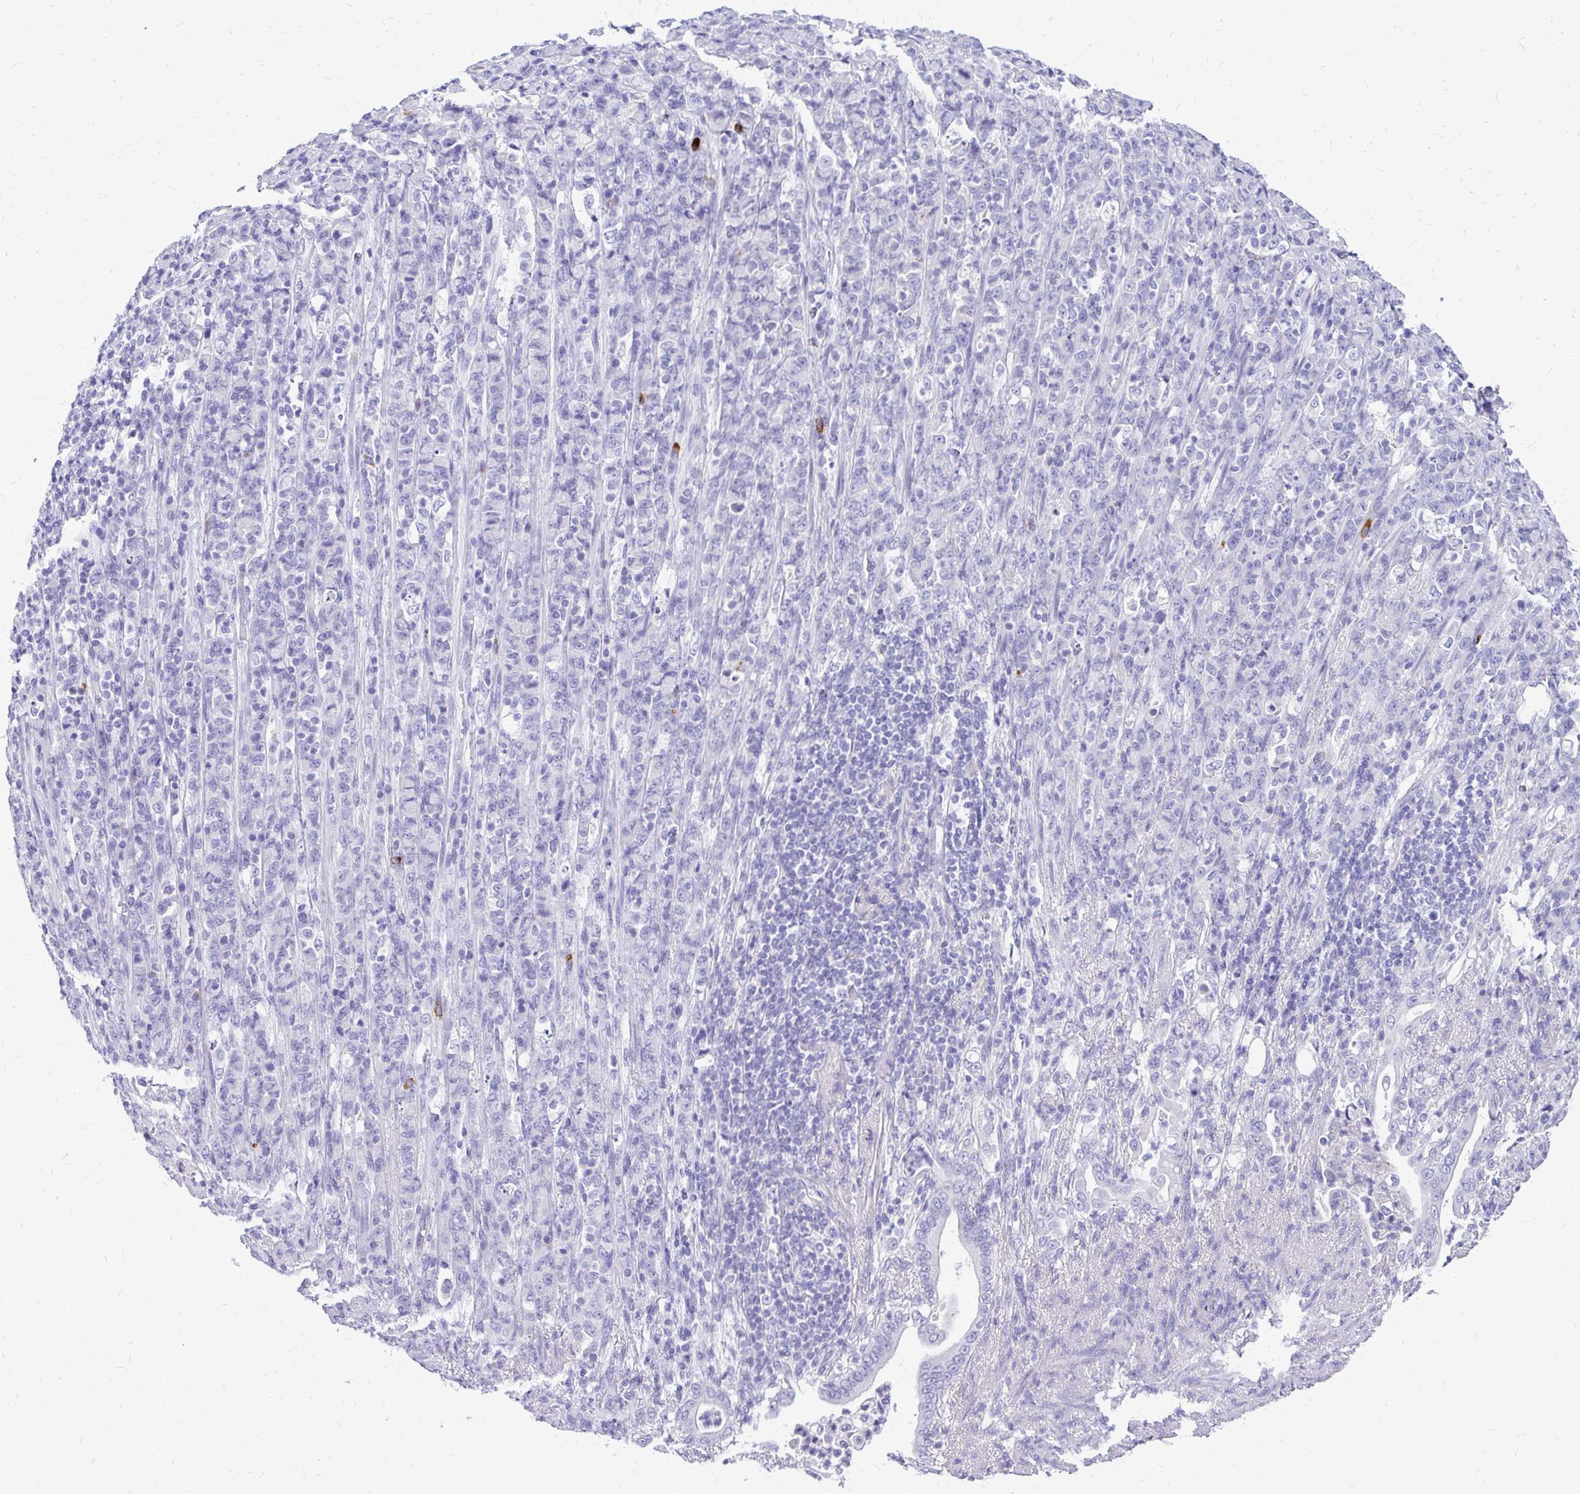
{"staining": {"intensity": "negative", "quantity": "none", "location": "none"}, "tissue": "stomach cancer", "cell_type": "Tumor cells", "image_type": "cancer", "snomed": [{"axis": "morphology", "description": "Normal tissue, NOS"}, {"axis": "morphology", "description": "Adenocarcinoma, NOS"}, {"axis": "topography", "description": "Stomach"}], "caption": "Tumor cells show no significant positivity in adenocarcinoma (stomach). (Stains: DAB immunohistochemistry with hematoxylin counter stain, Microscopy: brightfield microscopy at high magnification).", "gene": "MAP1LC3A", "patient": {"sex": "female", "age": 79}}